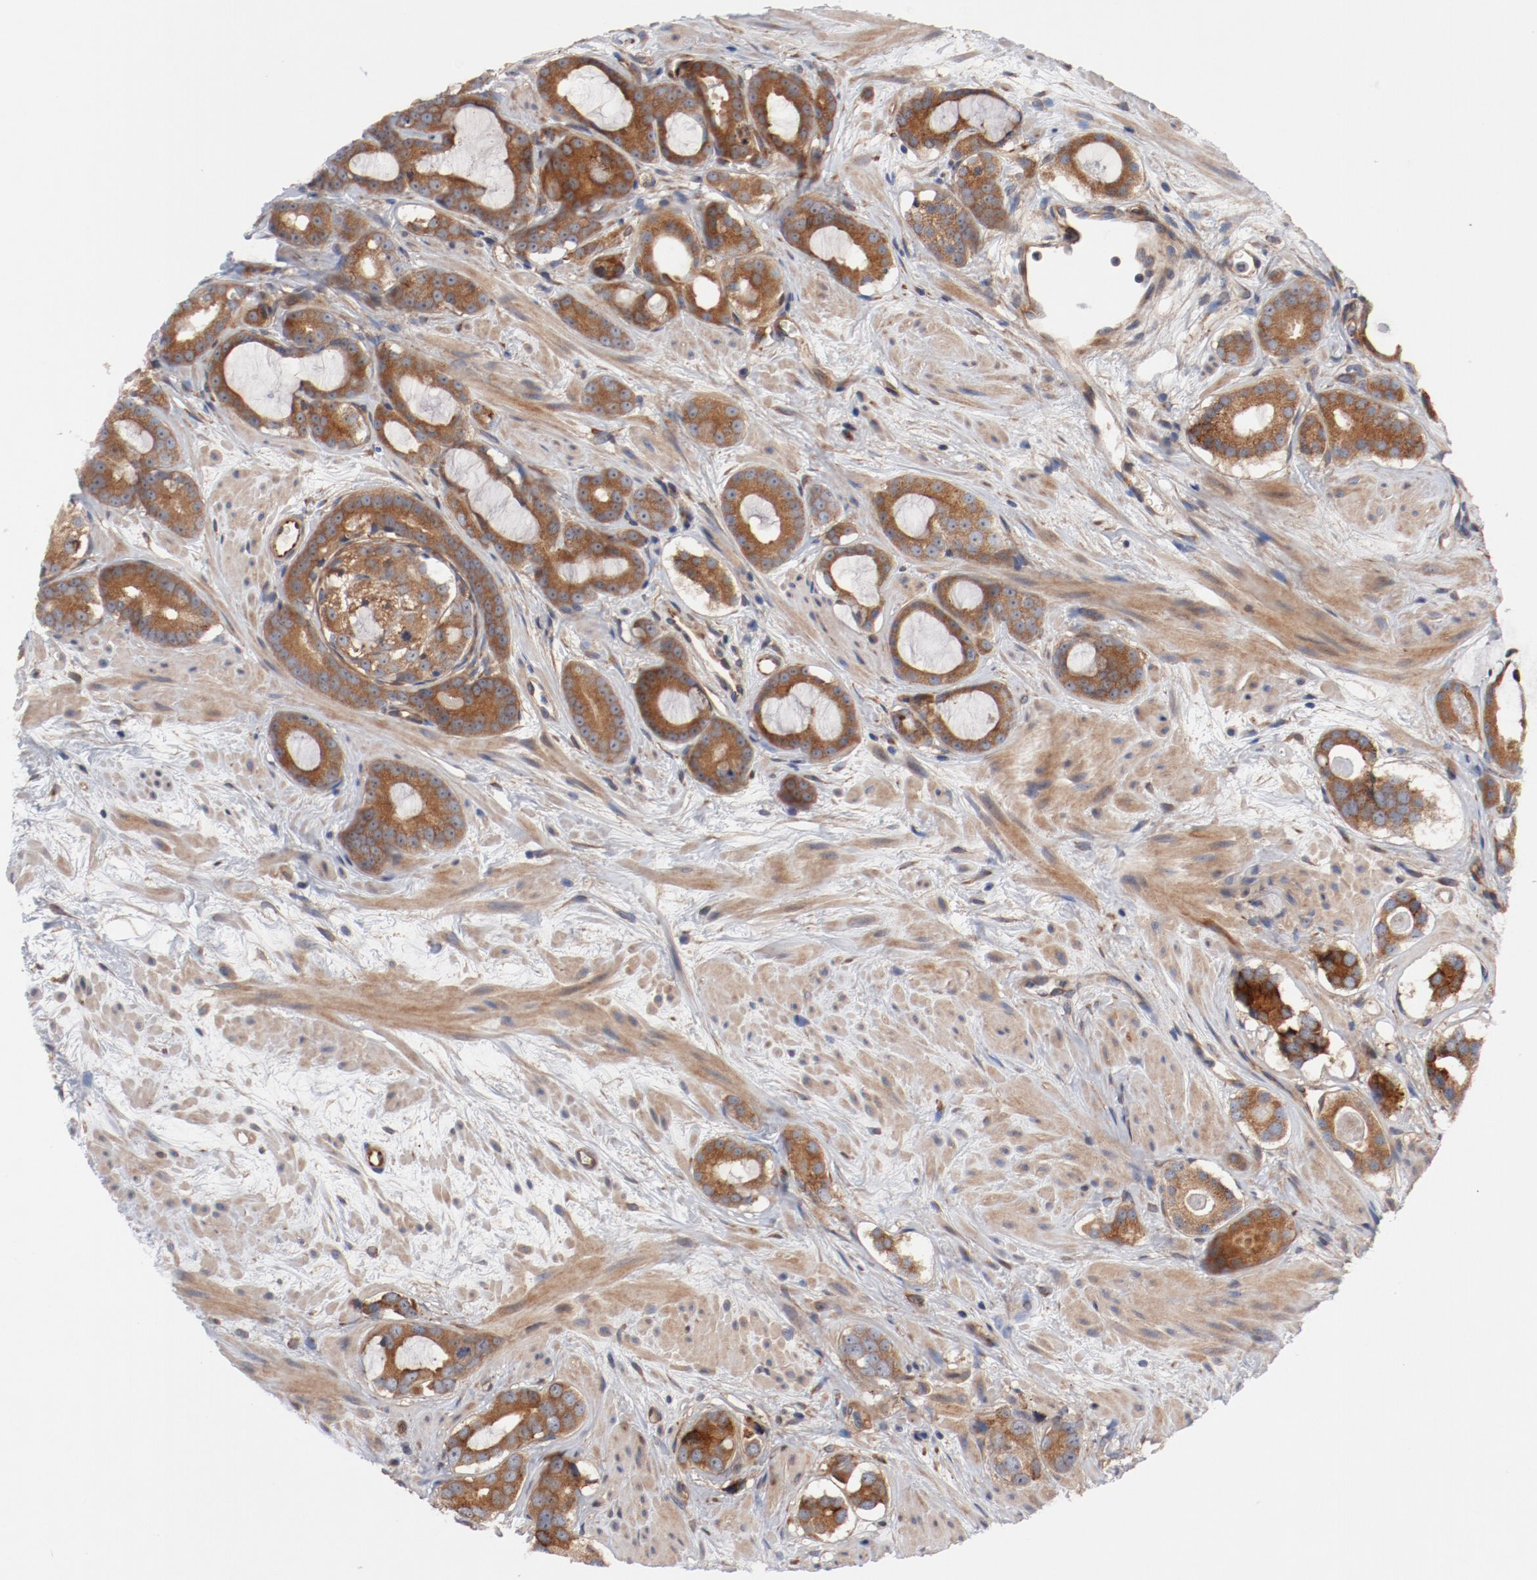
{"staining": {"intensity": "moderate", "quantity": ">75%", "location": "cytoplasmic/membranous"}, "tissue": "prostate cancer", "cell_type": "Tumor cells", "image_type": "cancer", "snomed": [{"axis": "morphology", "description": "Adenocarcinoma, Low grade"}, {"axis": "topography", "description": "Prostate"}], "caption": "The image displays immunohistochemical staining of prostate cancer (low-grade adenocarcinoma). There is moderate cytoplasmic/membranous staining is identified in approximately >75% of tumor cells. The staining is performed using DAB (3,3'-diaminobenzidine) brown chromogen to label protein expression. The nuclei are counter-stained blue using hematoxylin.", "gene": "PITPNM2", "patient": {"sex": "male", "age": 57}}